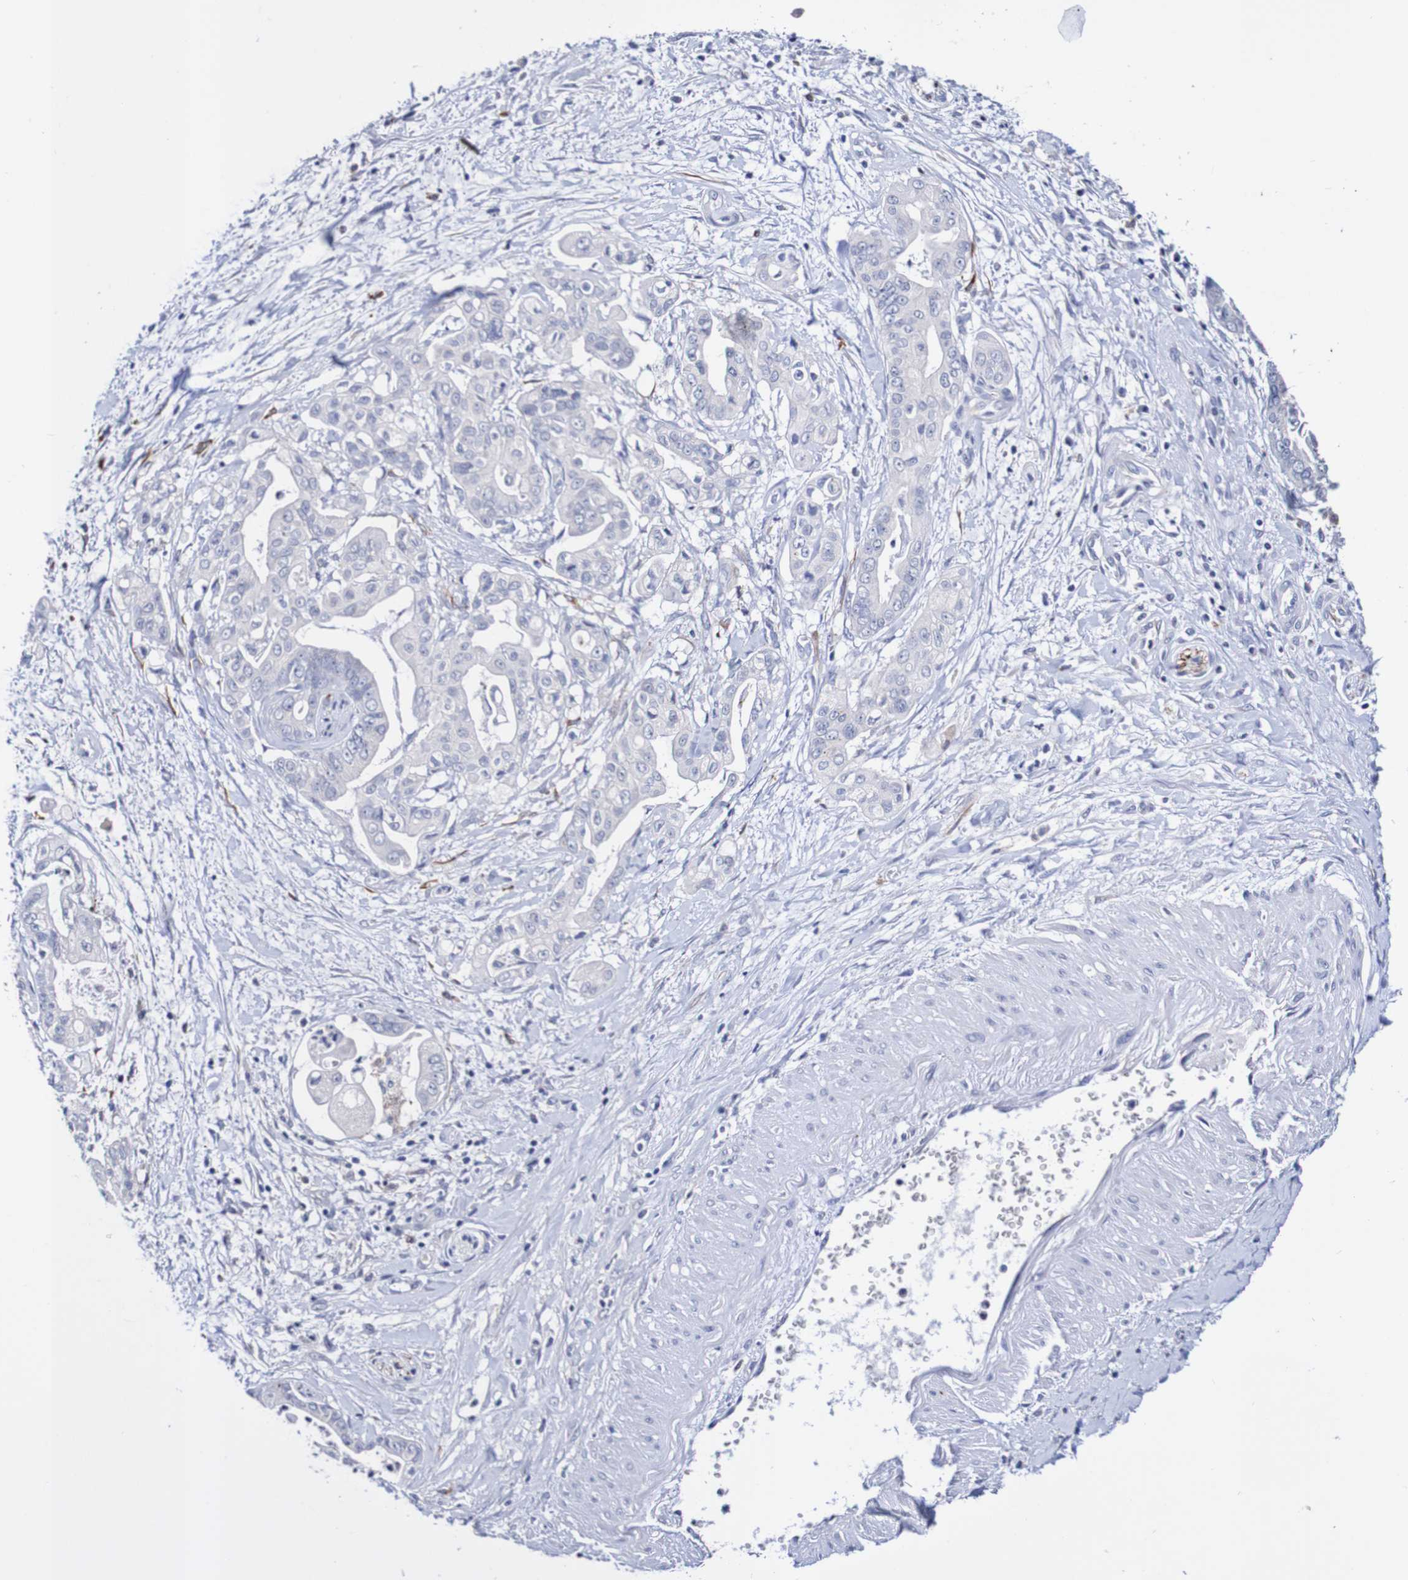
{"staining": {"intensity": "negative", "quantity": "none", "location": "none"}, "tissue": "pancreatic cancer", "cell_type": "Tumor cells", "image_type": "cancer", "snomed": [{"axis": "morphology", "description": "Adenocarcinoma, NOS"}, {"axis": "topography", "description": "Pancreas"}], "caption": "Pancreatic adenocarcinoma stained for a protein using IHC reveals no staining tumor cells.", "gene": "SEZ6", "patient": {"sex": "female", "age": 75}}